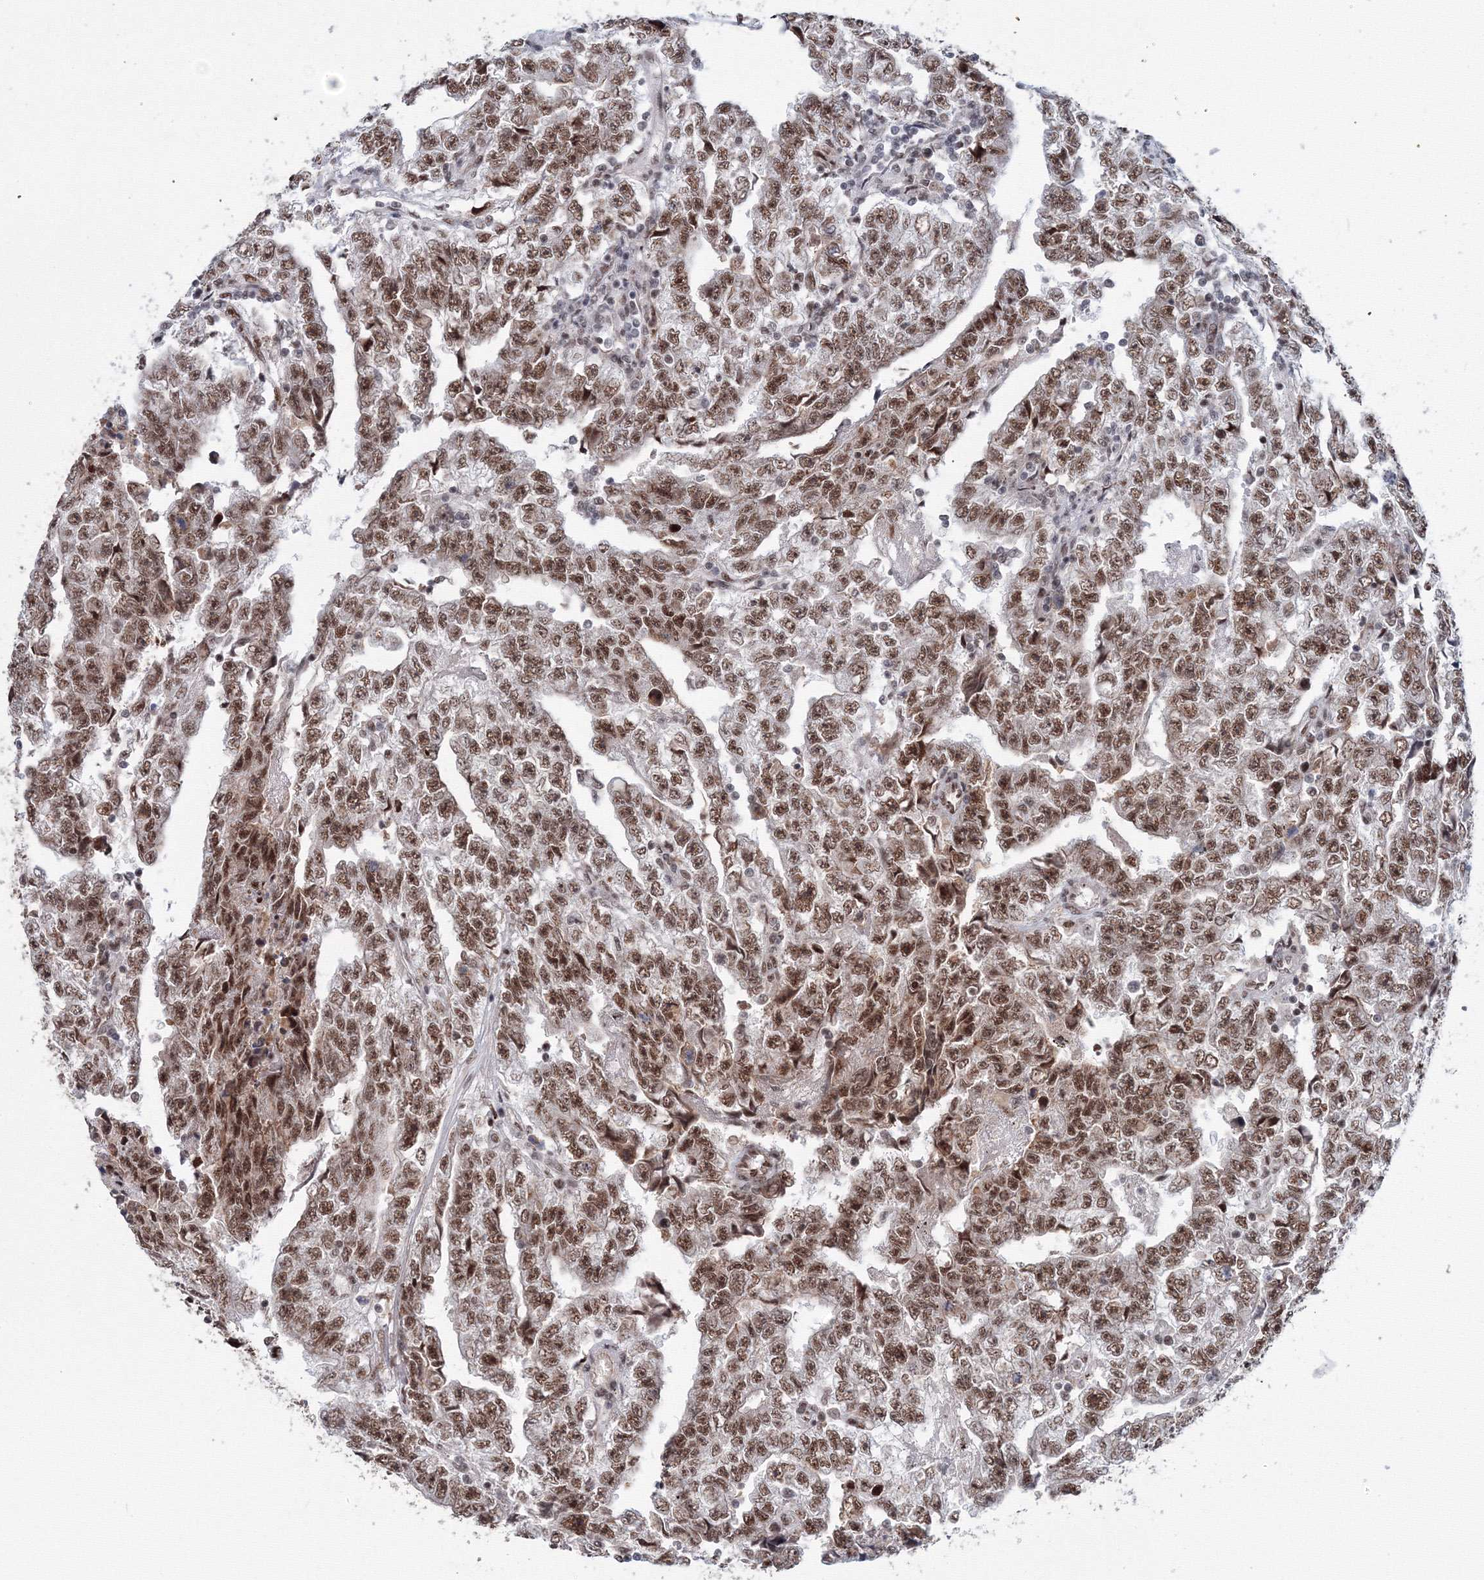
{"staining": {"intensity": "moderate", "quantity": ">75%", "location": "nuclear"}, "tissue": "testis cancer", "cell_type": "Tumor cells", "image_type": "cancer", "snomed": [{"axis": "morphology", "description": "Carcinoma, Embryonal, NOS"}, {"axis": "topography", "description": "Testis"}], "caption": "Immunohistochemical staining of human testis cancer shows moderate nuclear protein staining in approximately >75% of tumor cells.", "gene": "SF3B6", "patient": {"sex": "male", "age": 25}}